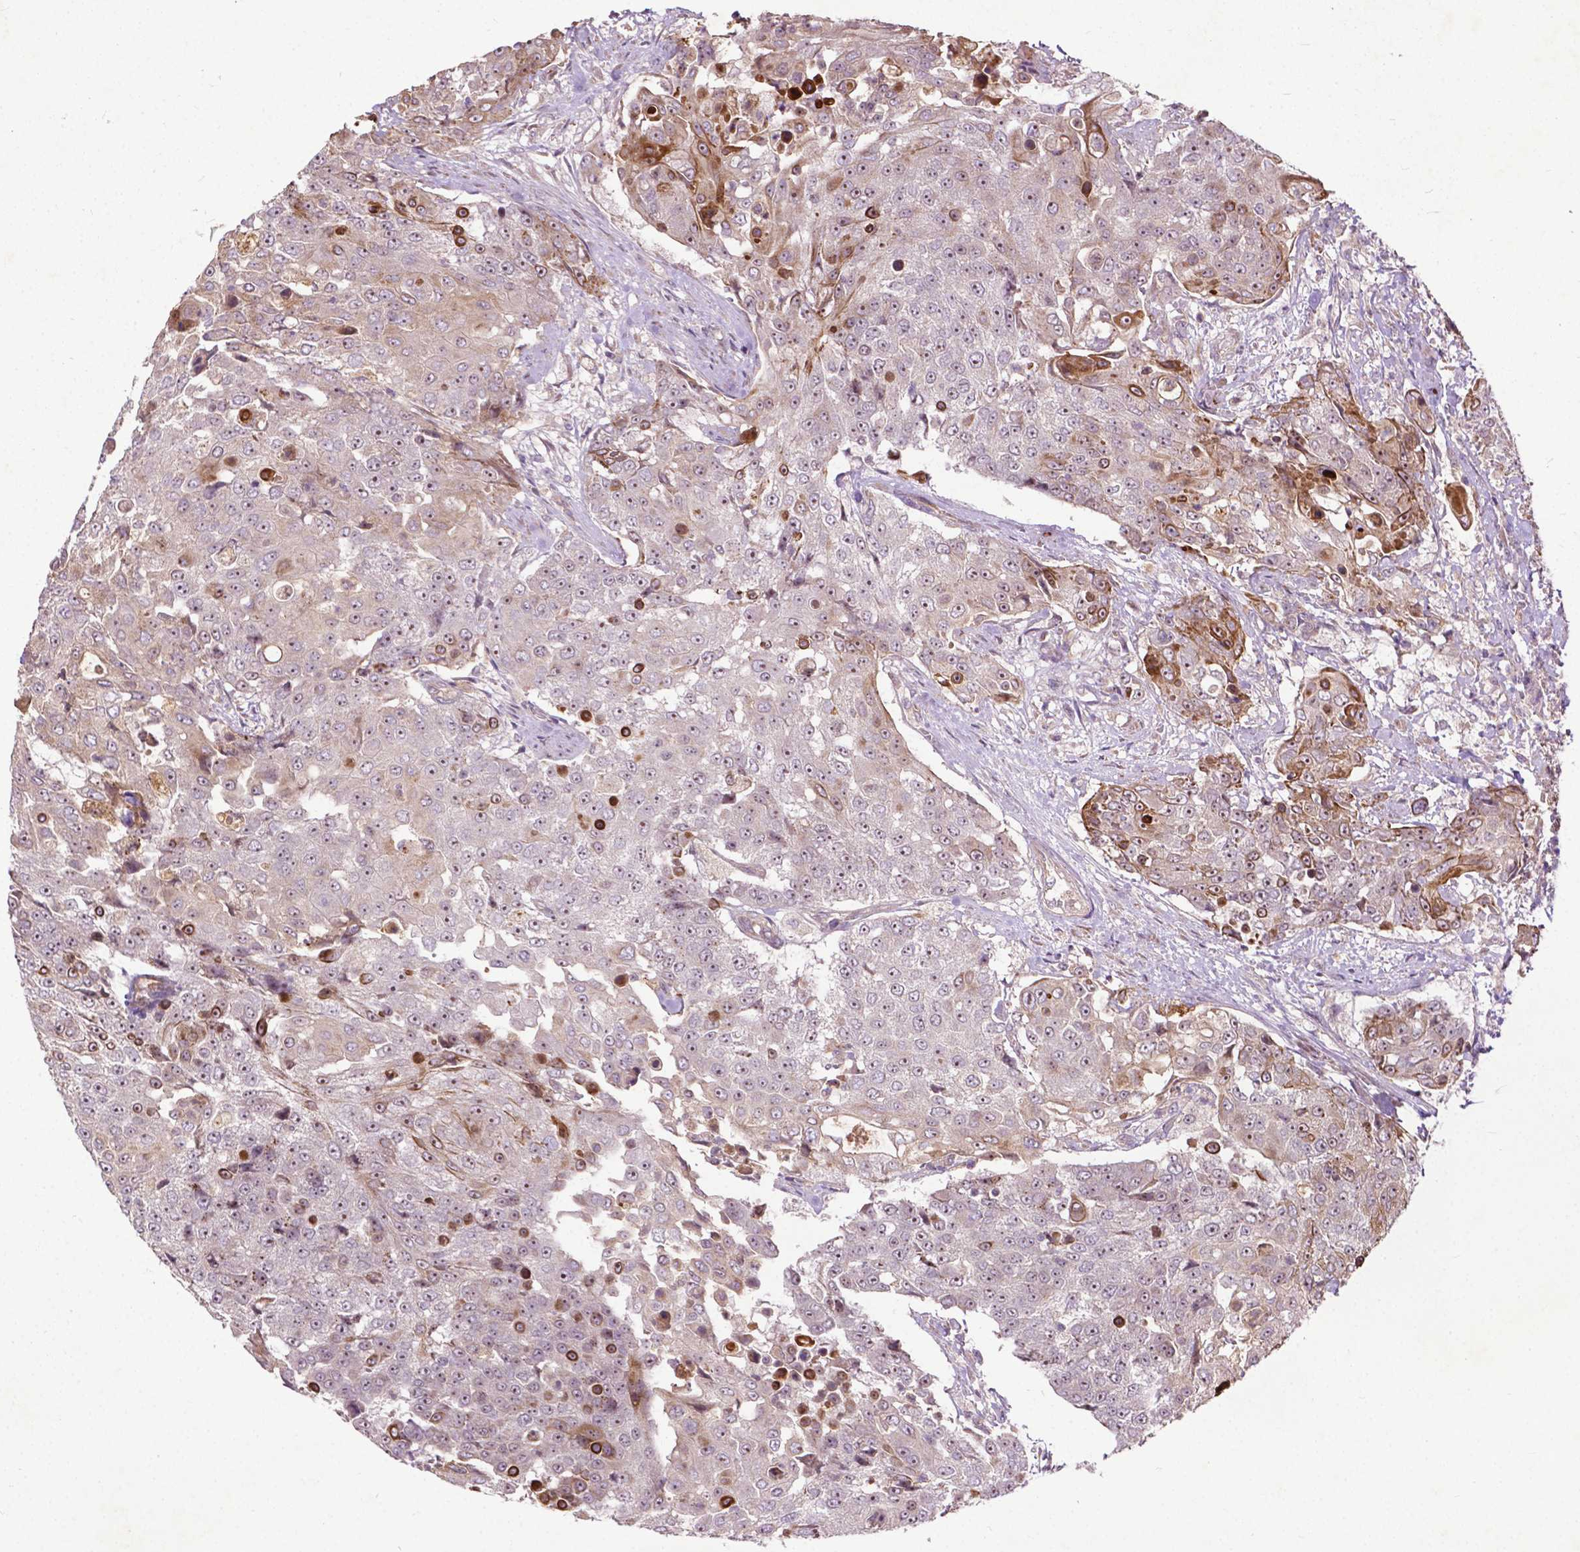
{"staining": {"intensity": "strong", "quantity": "<25%", "location": "cytoplasmic/membranous"}, "tissue": "urothelial cancer", "cell_type": "Tumor cells", "image_type": "cancer", "snomed": [{"axis": "morphology", "description": "Urothelial carcinoma, High grade"}, {"axis": "topography", "description": "Urinary bladder"}], "caption": "Brown immunohistochemical staining in human urothelial cancer exhibits strong cytoplasmic/membranous staining in approximately <25% of tumor cells. The staining is performed using DAB (3,3'-diaminobenzidine) brown chromogen to label protein expression. The nuclei are counter-stained blue using hematoxylin.", "gene": "PARP3", "patient": {"sex": "female", "age": 63}}